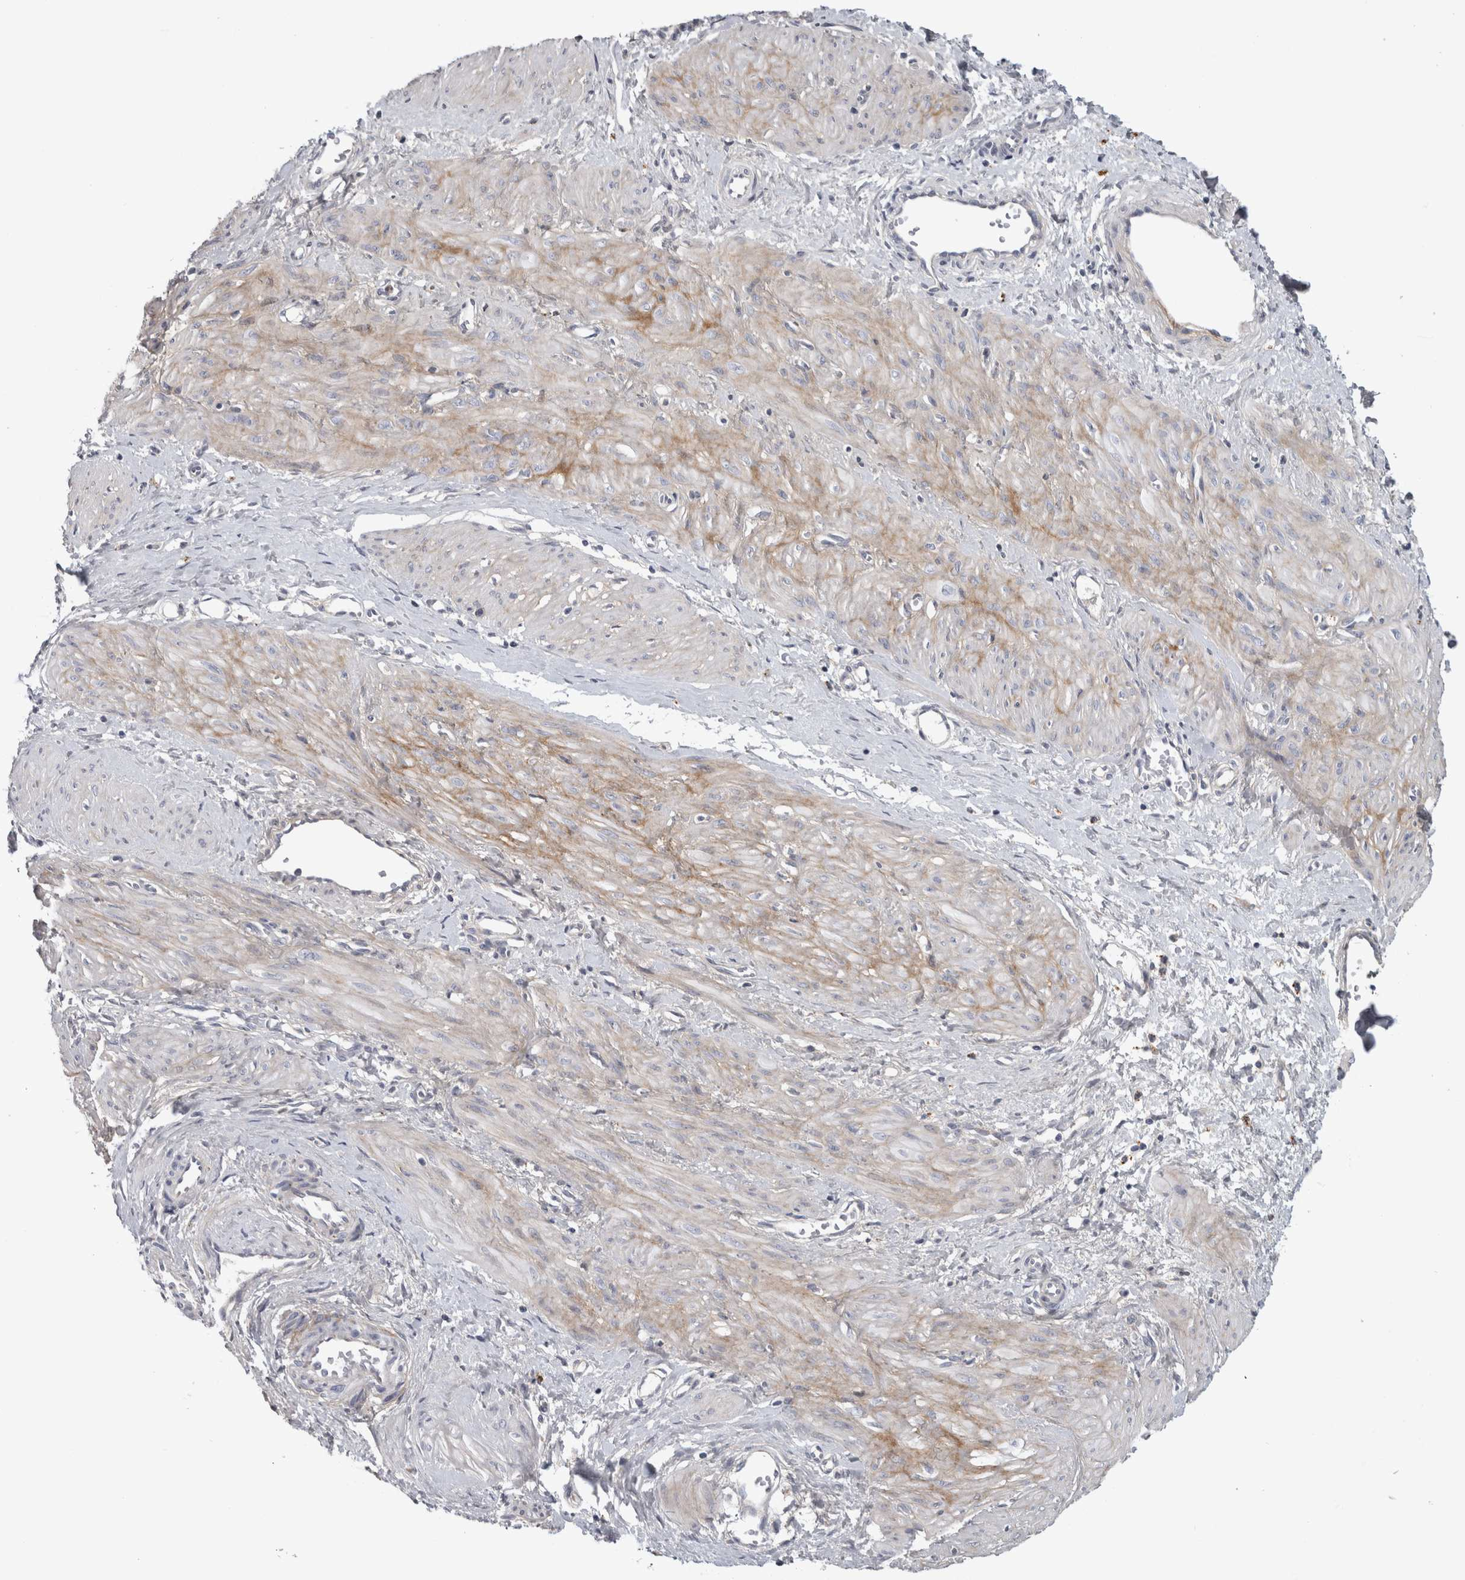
{"staining": {"intensity": "weak", "quantity": "25%-75%", "location": "cytoplasmic/membranous"}, "tissue": "smooth muscle", "cell_type": "Smooth muscle cells", "image_type": "normal", "snomed": [{"axis": "morphology", "description": "Normal tissue, NOS"}, {"axis": "topography", "description": "Endometrium"}], "caption": "Immunohistochemistry photomicrograph of unremarkable human smooth muscle stained for a protein (brown), which shows low levels of weak cytoplasmic/membranous staining in about 25%-75% of smooth muscle cells.", "gene": "ATXN2", "patient": {"sex": "female", "age": 33}}